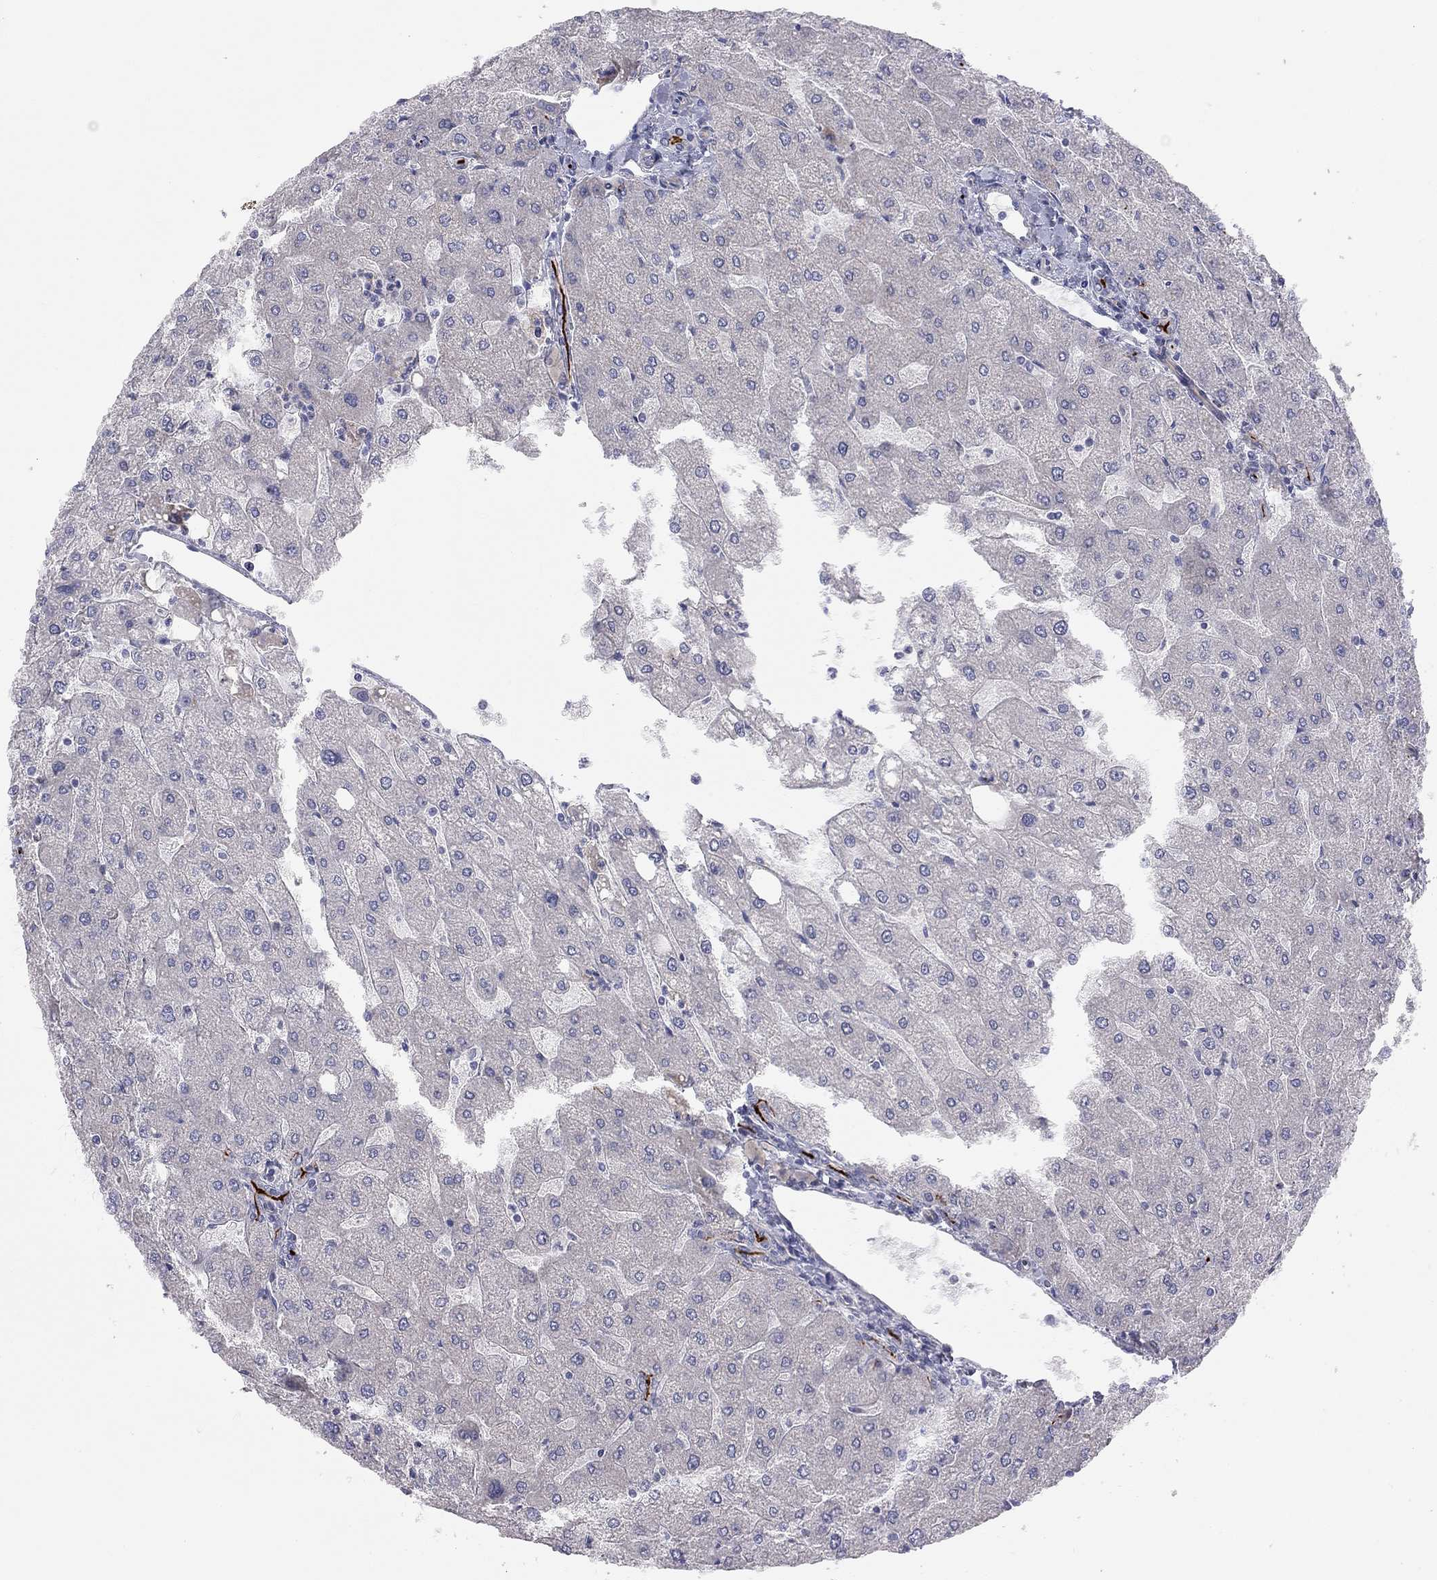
{"staining": {"intensity": "negative", "quantity": "none", "location": "none"}, "tissue": "liver", "cell_type": "Cholangiocytes", "image_type": "normal", "snomed": [{"axis": "morphology", "description": "Normal tissue, NOS"}, {"axis": "topography", "description": "Liver"}], "caption": "The image displays no significant expression in cholangiocytes of liver.", "gene": "GPRC5B", "patient": {"sex": "male", "age": 67}}